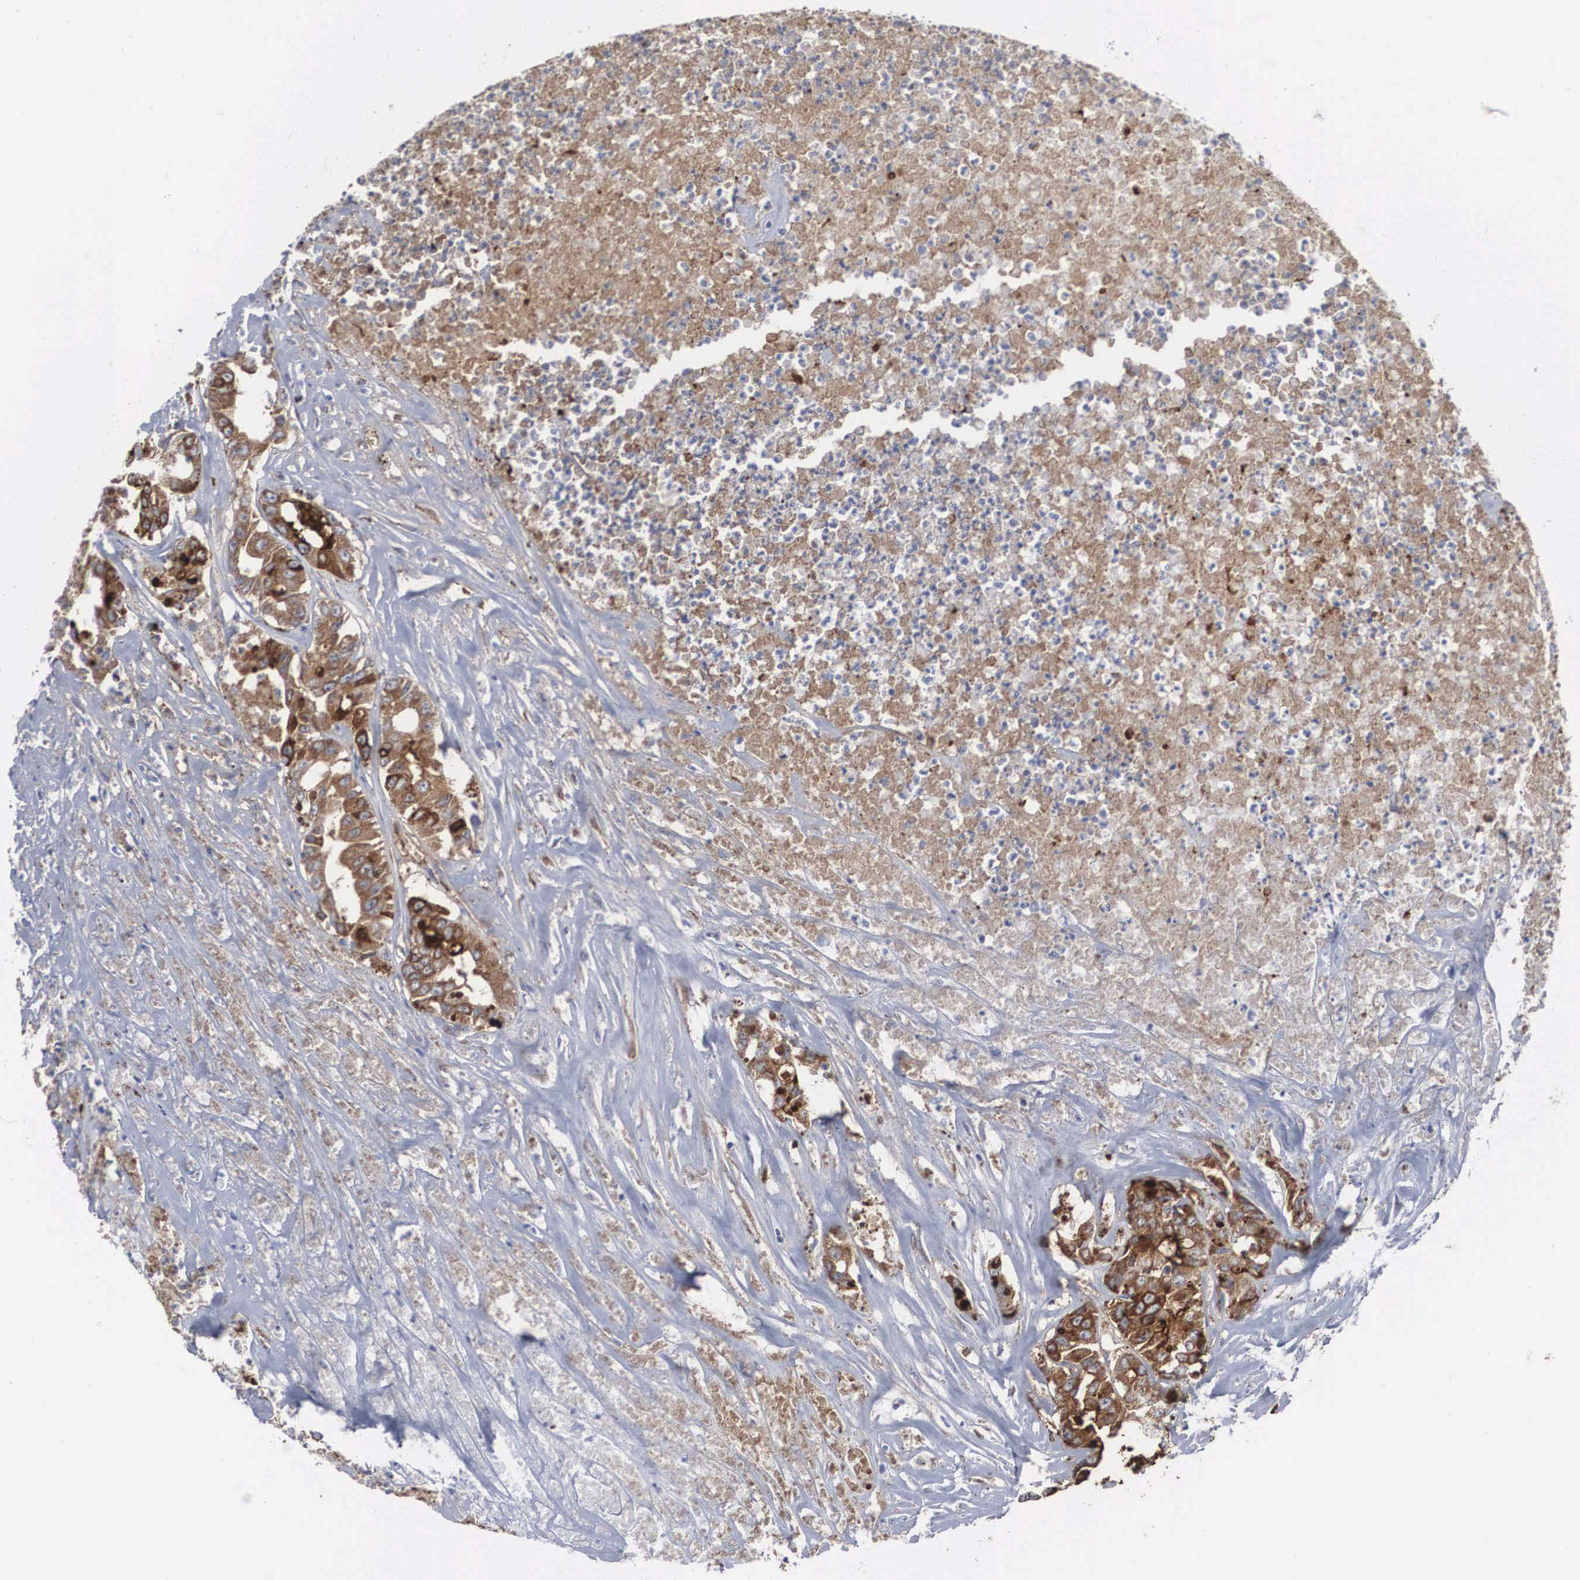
{"staining": {"intensity": "strong", "quantity": ">75%", "location": "cytoplasmic/membranous"}, "tissue": "colorectal cancer", "cell_type": "Tumor cells", "image_type": "cancer", "snomed": [{"axis": "morphology", "description": "Adenocarcinoma, NOS"}, {"axis": "topography", "description": "Colon"}], "caption": "Immunohistochemistry micrograph of human adenocarcinoma (colorectal) stained for a protein (brown), which shows high levels of strong cytoplasmic/membranous staining in approximately >75% of tumor cells.", "gene": "LGALS3BP", "patient": {"sex": "female", "age": 70}}